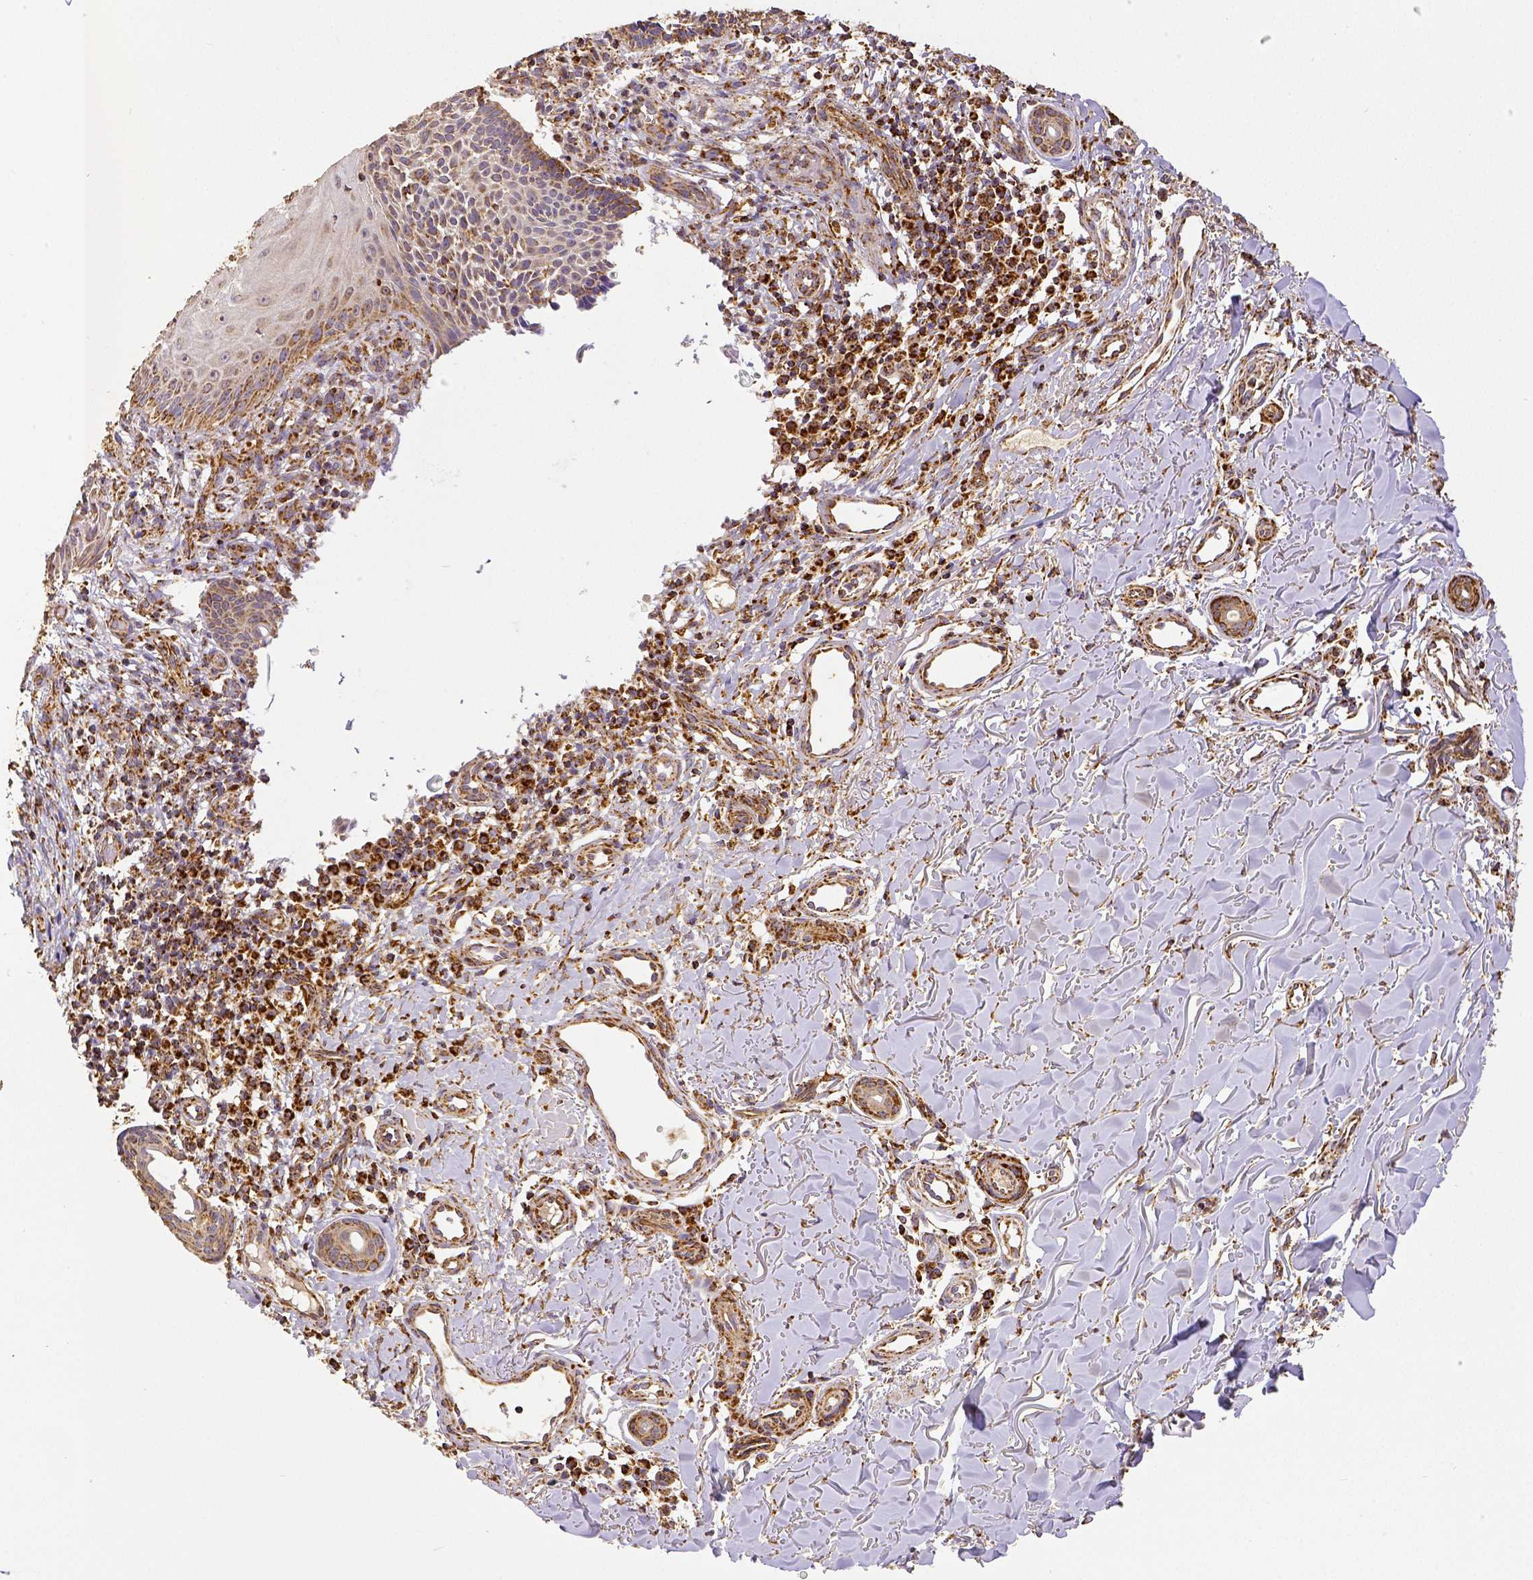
{"staining": {"intensity": "moderate", "quantity": ">75%", "location": "cytoplasmic/membranous"}, "tissue": "skin cancer", "cell_type": "Tumor cells", "image_type": "cancer", "snomed": [{"axis": "morphology", "description": "Basal cell carcinoma"}, {"axis": "topography", "description": "Skin"}], "caption": "Protein staining of skin cancer tissue exhibits moderate cytoplasmic/membranous positivity in about >75% of tumor cells. (DAB IHC, brown staining for protein, blue staining for nuclei).", "gene": "SDHB", "patient": {"sex": "male", "age": 88}}